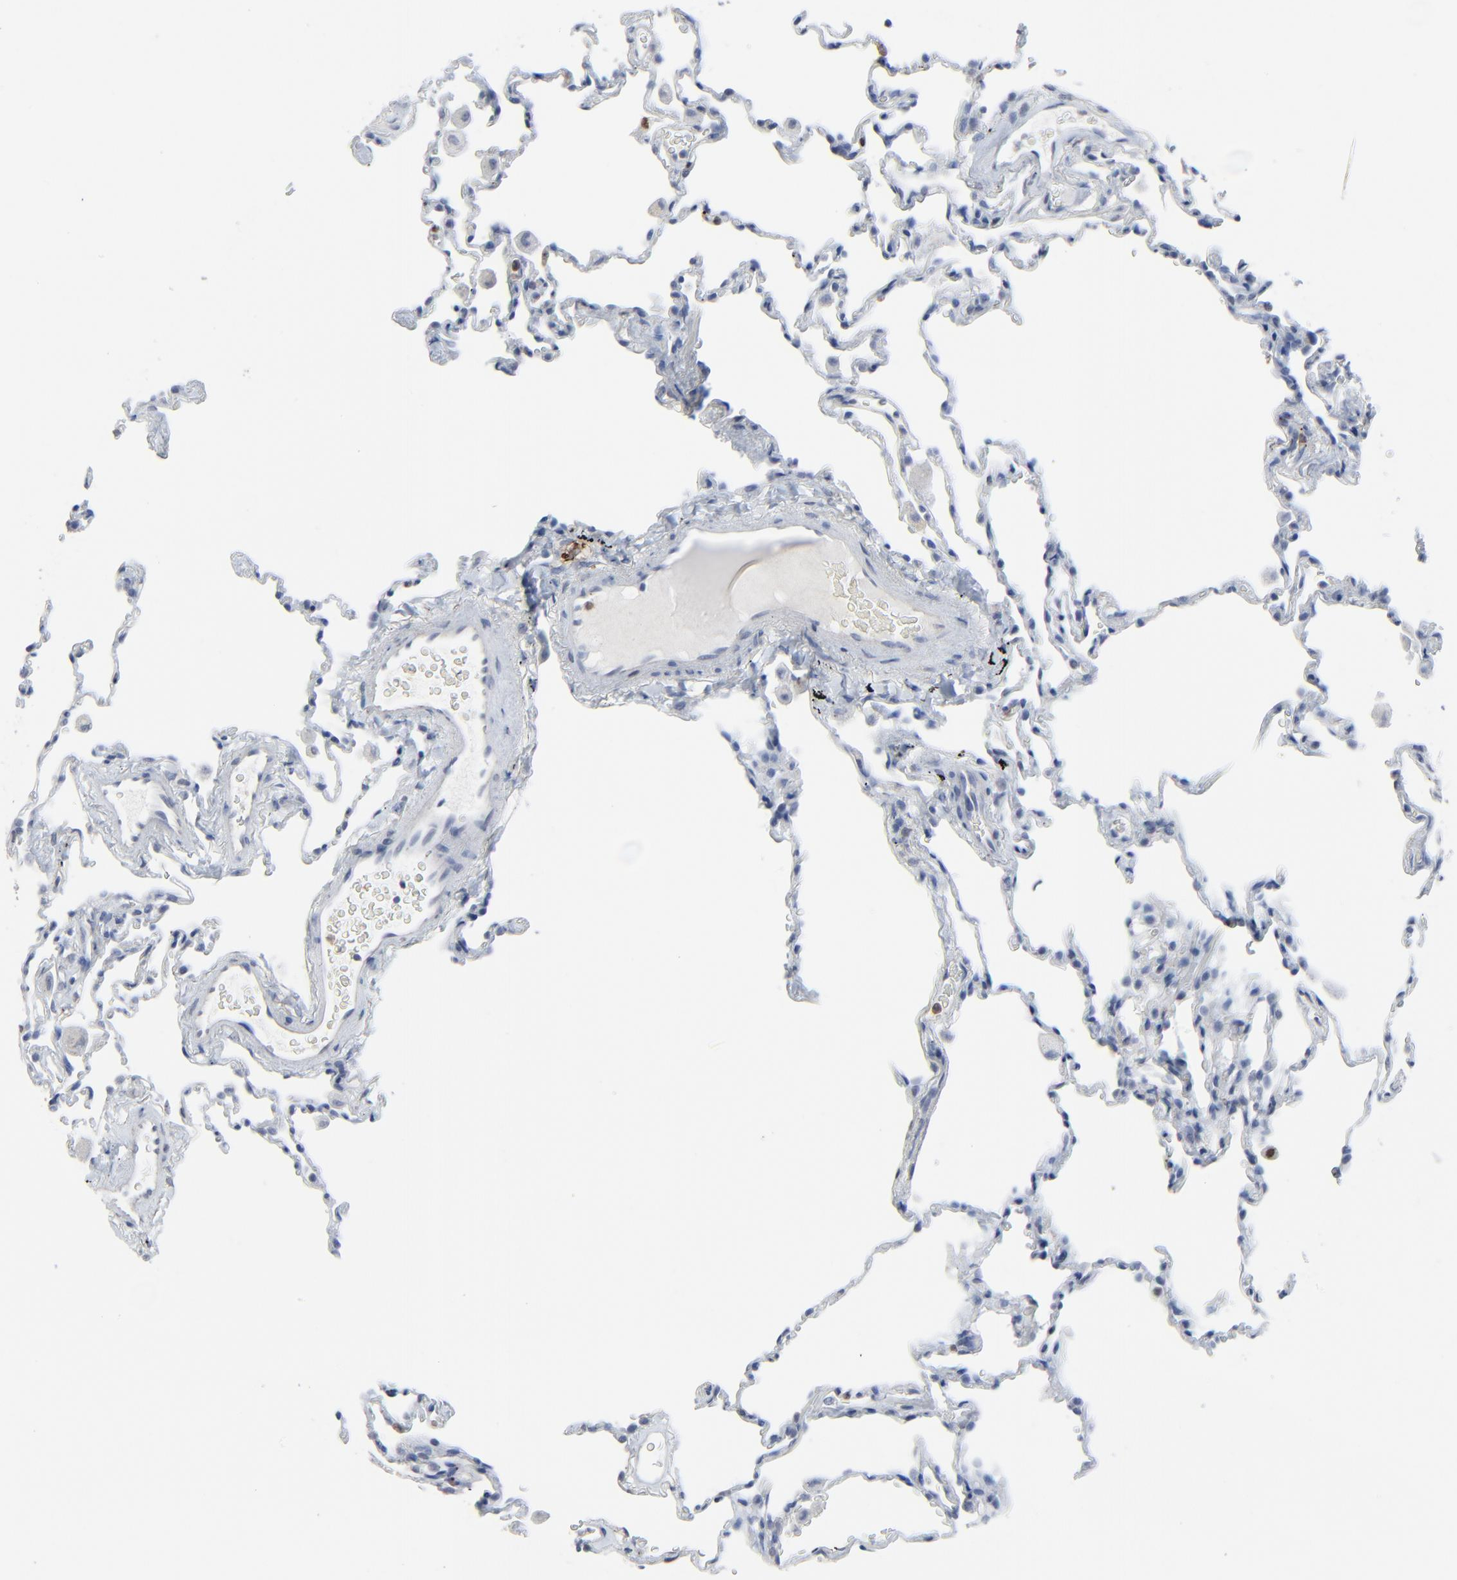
{"staining": {"intensity": "negative", "quantity": "none", "location": "none"}, "tissue": "lung", "cell_type": "Alveolar cells", "image_type": "normal", "snomed": [{"axis": "morphology", "description": "Normal tissue, NOS"}, {"axis": "morphology", "description": "Soft tissue tumor metastatic"}, {"axis": "topography", "description": "Lung"}], "caption": "Immunohistochemistry (IHC) histopathology image of unremarkable lung stained for a protein (brown), which reveals no positivity in alveolar cells. (Immunohistochemistry, brightfield microscopy, high magnification).", "gene": "BIRC3", "patient": {"sex": "male", "age": 59}}